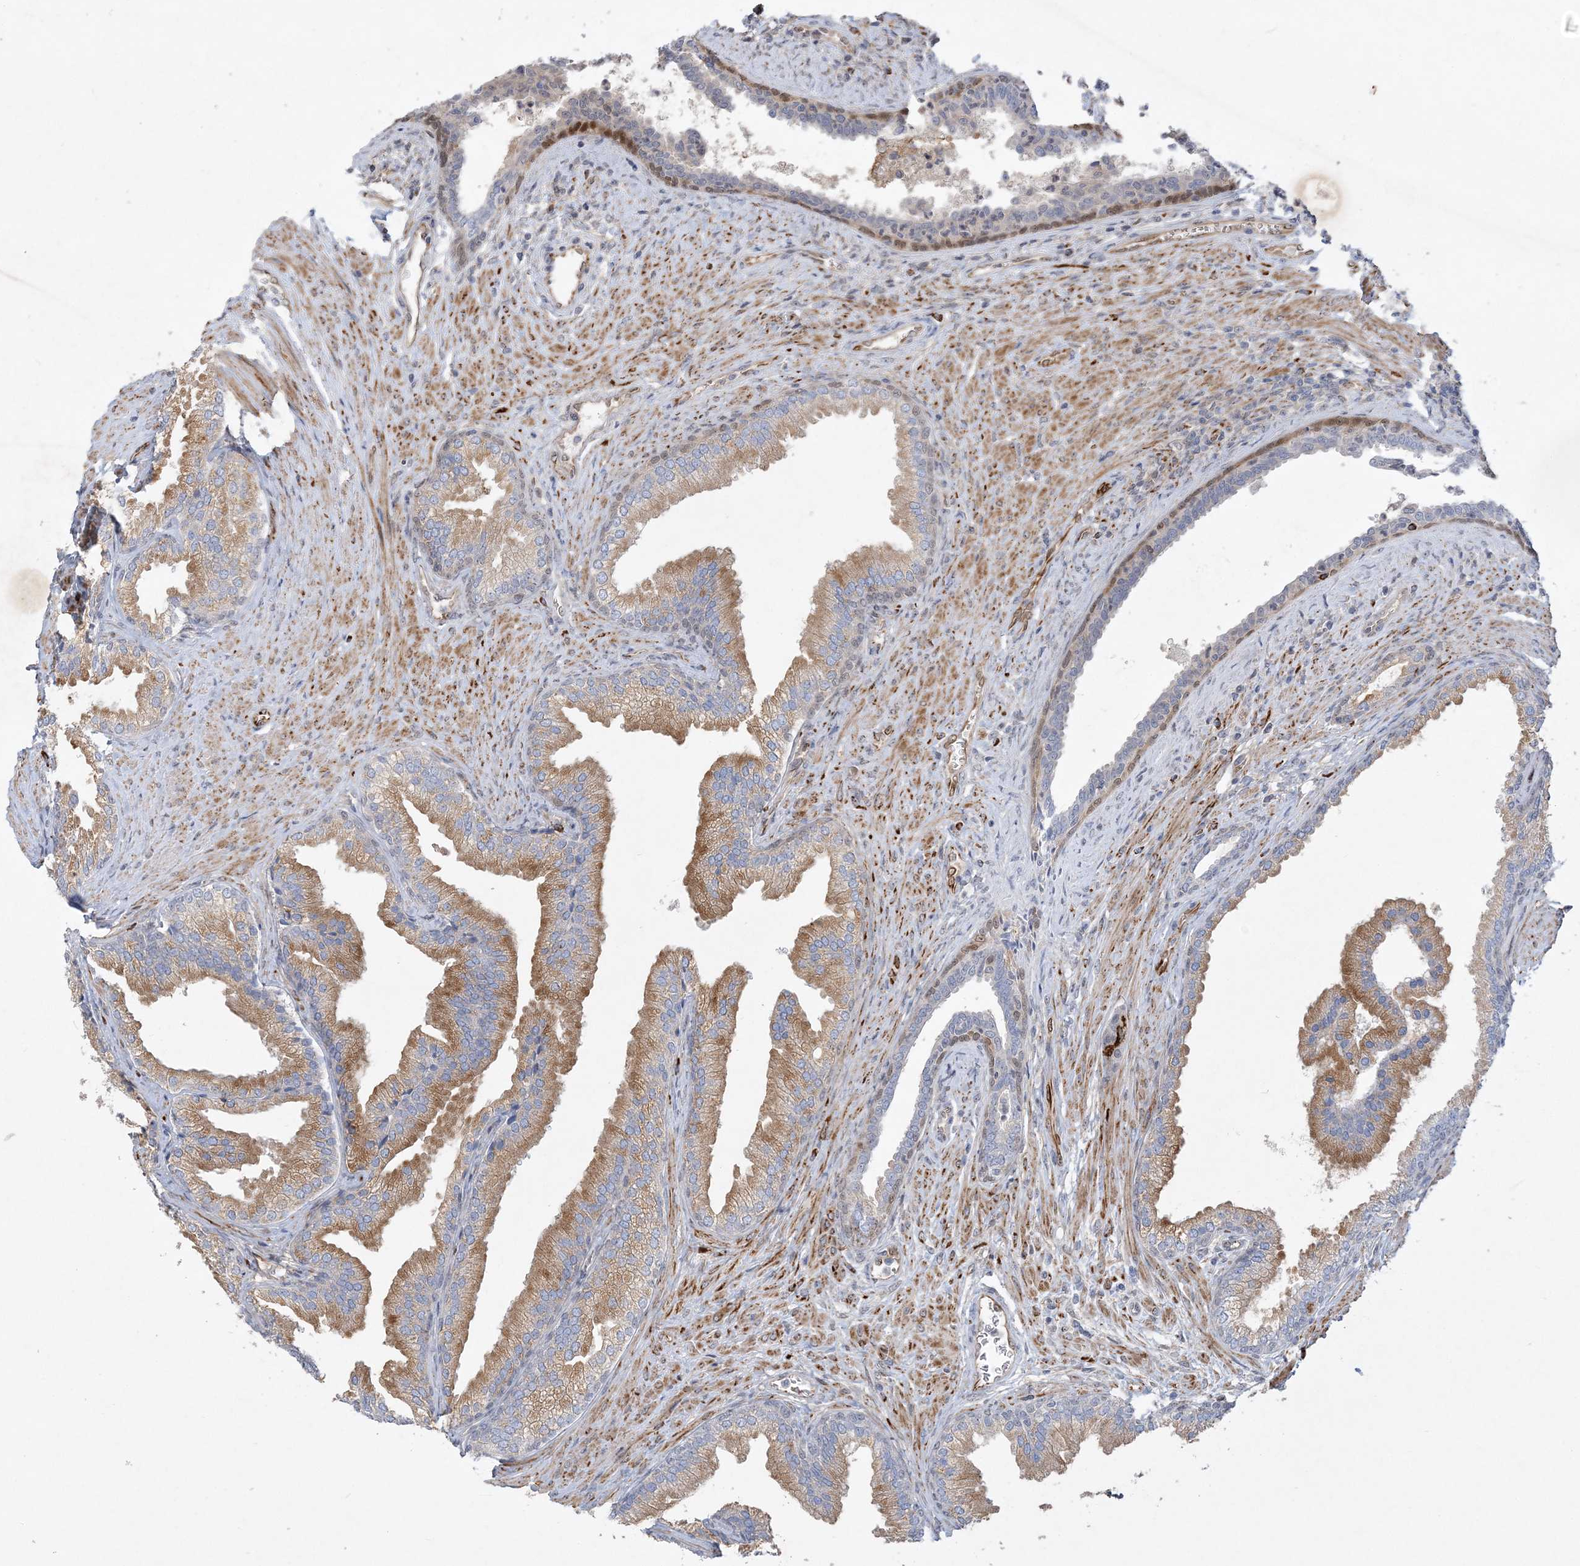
{"staining": {"intensity": "moderate", "quantity": "<25%", "location": "cytoplasmic/membranous,nuclear"}, "tissue": "prostate", "cell_type": "Glandular cells", "image_type": "normal", "snomed": [{"axis": "morphology", "description": "Normal tissue, NOS"}, {"axis": "topography", "description": "Prostate"}], "caption": "Protein staining reveals moderate cytoplasmic/membranous,nuclear expression in about <25% of glandular cells in unremarkable prostate.", "gene": "INPP1", "patient": {"sex": "male", "age": 76}}